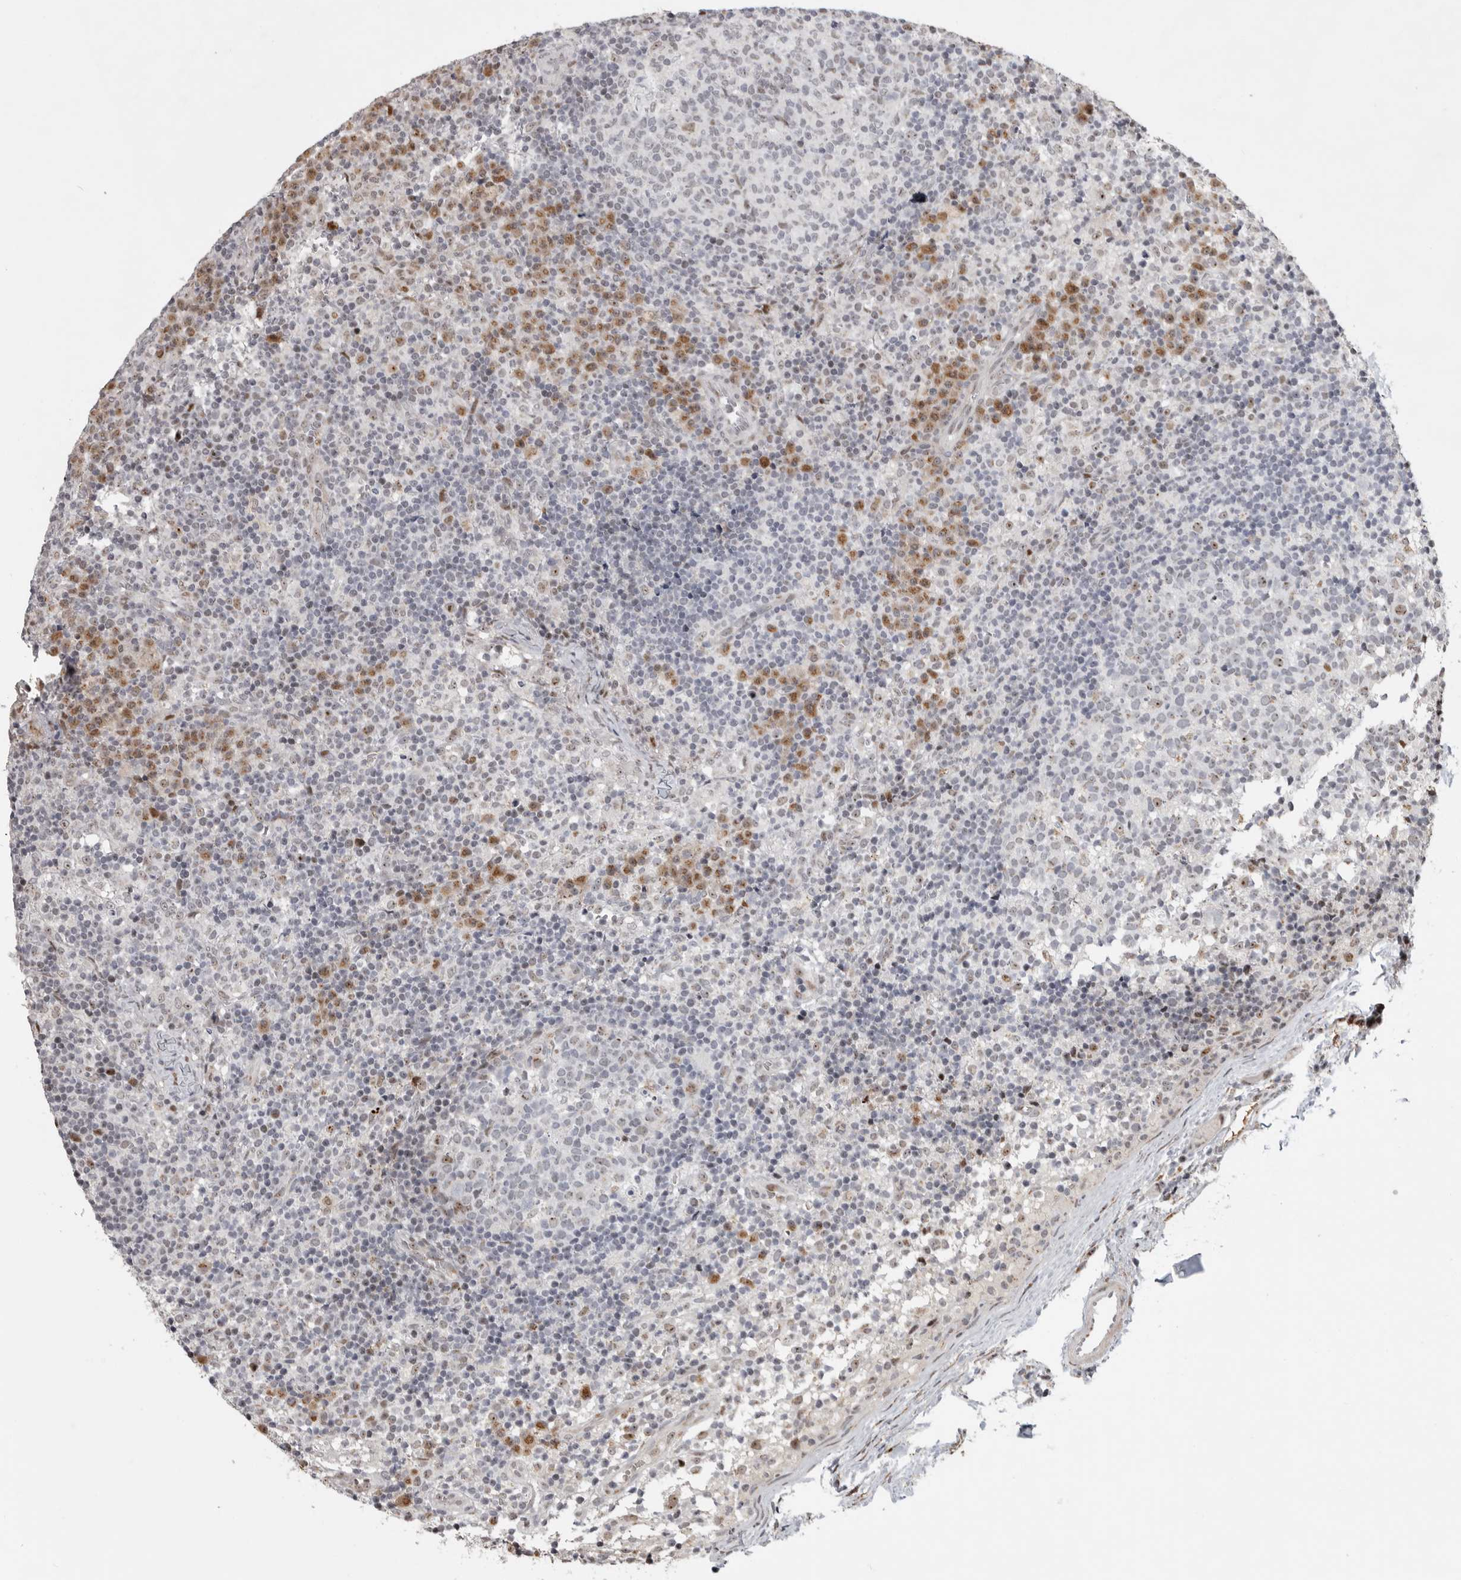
{"staining": {"intensity": "negative", "quantity": "none", "location": "none"}, "tissue": "lymph node", "cell_type": "Germinal center cells", "image_type": "normal", "snomed": [{"axis": "morphology", "description": "Normal tissue, NOS"}, {"axis": "morphology", "description": "Inflammation, NOS"}, {"axis": "topography", "description": "Lymph node"}], "caption": "Lymph node was stained to show a protein in brown. There is no significant staining in germinal center cells. (Immunohistochemistry, brightfield microscopy, high magnification).", "gene": "PCMTD1", "patient": {"sex": "male", "age": 55}}